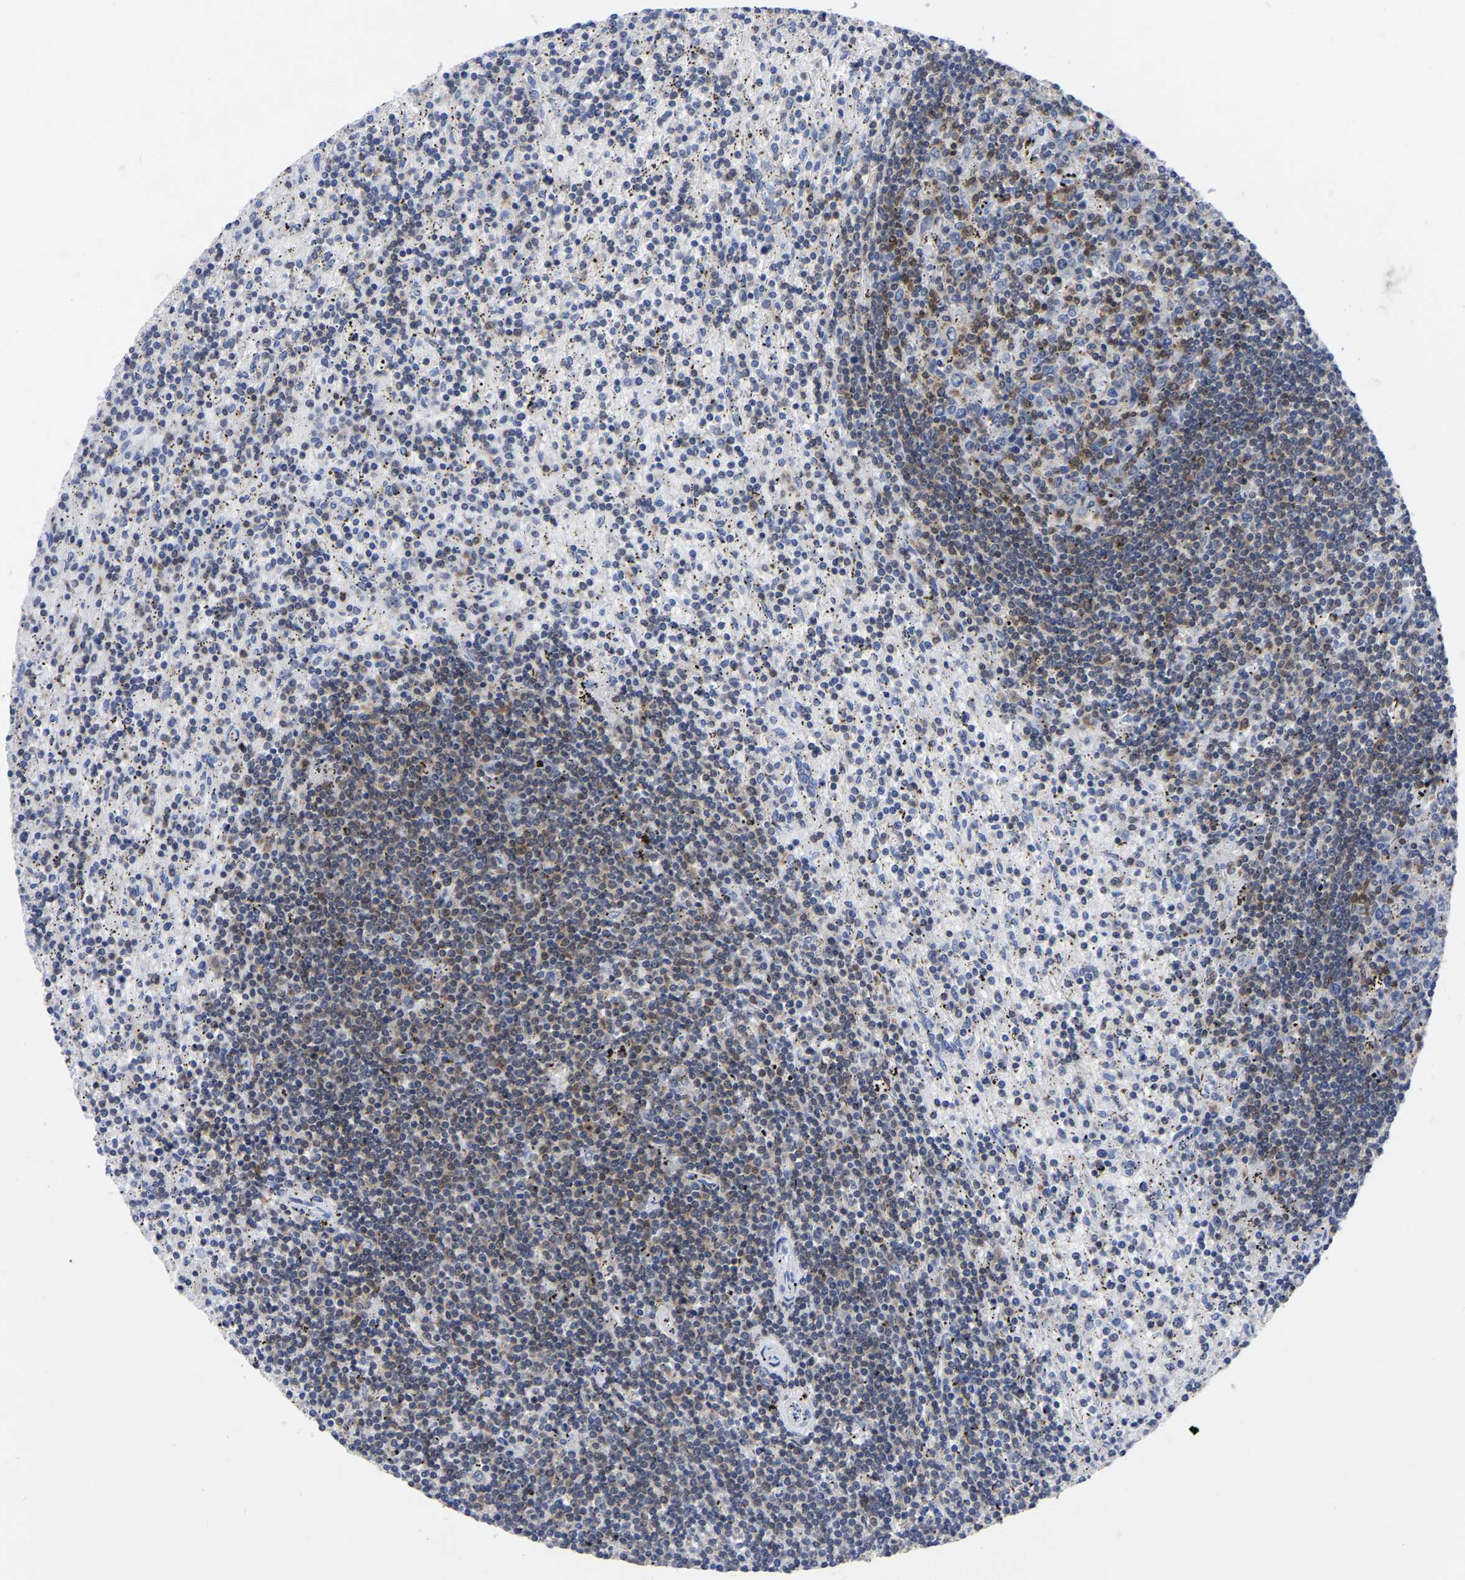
{"staining": {"intensity": "negative", "quantity": "none", "location": "none"}, "tissue": "lymphoma", "cell_type": "Tumor cells", "image_type": "cancer", "snomed": [{"axis": "morphology", "description": "Malignant lymphoma, non-Hodgkin's type, Low grade"}, {"axis": "topography", "description": "Spleen"}], "caption": "A high-resolution image shows immunohistochemistry (IHC) staining of lymphoma, which reveals no significant staining in tumor cells. (DAB (3,3'-diaminobenzidine) IHC with hematoxylin counter stain).", "gene": "PTPN7", "patient": {"sex": "male", "age": 76}}